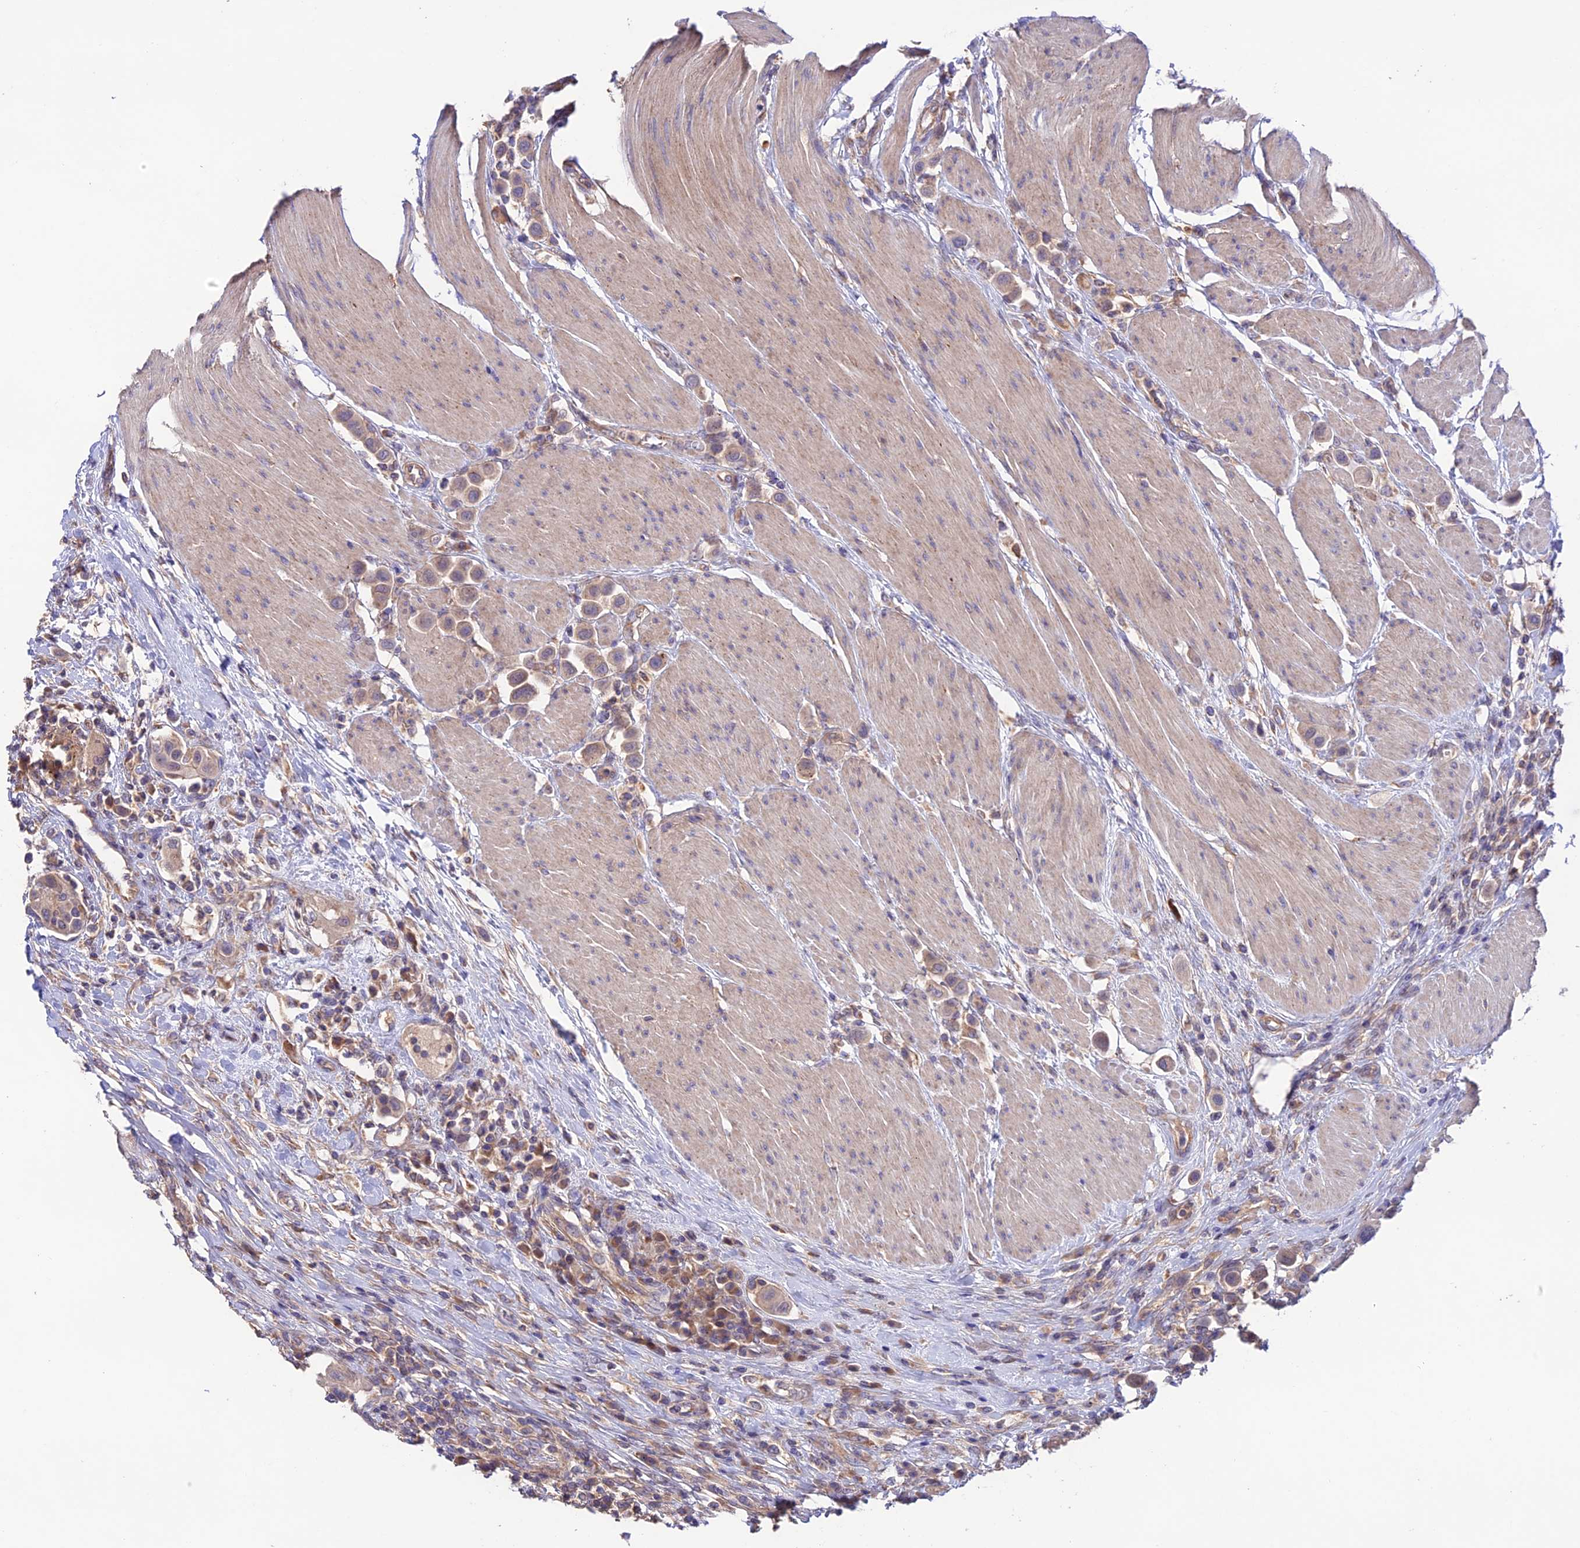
{"staining": {"intensity": "weak", "quantity": ">75%", "location": "cytoplasmic/membranous"}, "tissue": "urothelial cancer", "cell_type": "Tumor cells", "image_type": "cancer", "snomed": [{"axis": "morphology", "description": "Urothelial carcinoma, High grade"}, {"axis": "topography", "description": "Urinary bladder"}], "caption": "A brown stain shows weak cytoplasmic/membranous positivity of a protein in human urothelial cancer tumor cells. Using DAB (3,3'-diaminobenzidine) (brown) and hematoxylin (blue) stains, captured at high magnification using brightfield microscopy.", "gene": "BRME1", "patient": {"sex": "male", "age": 50}}